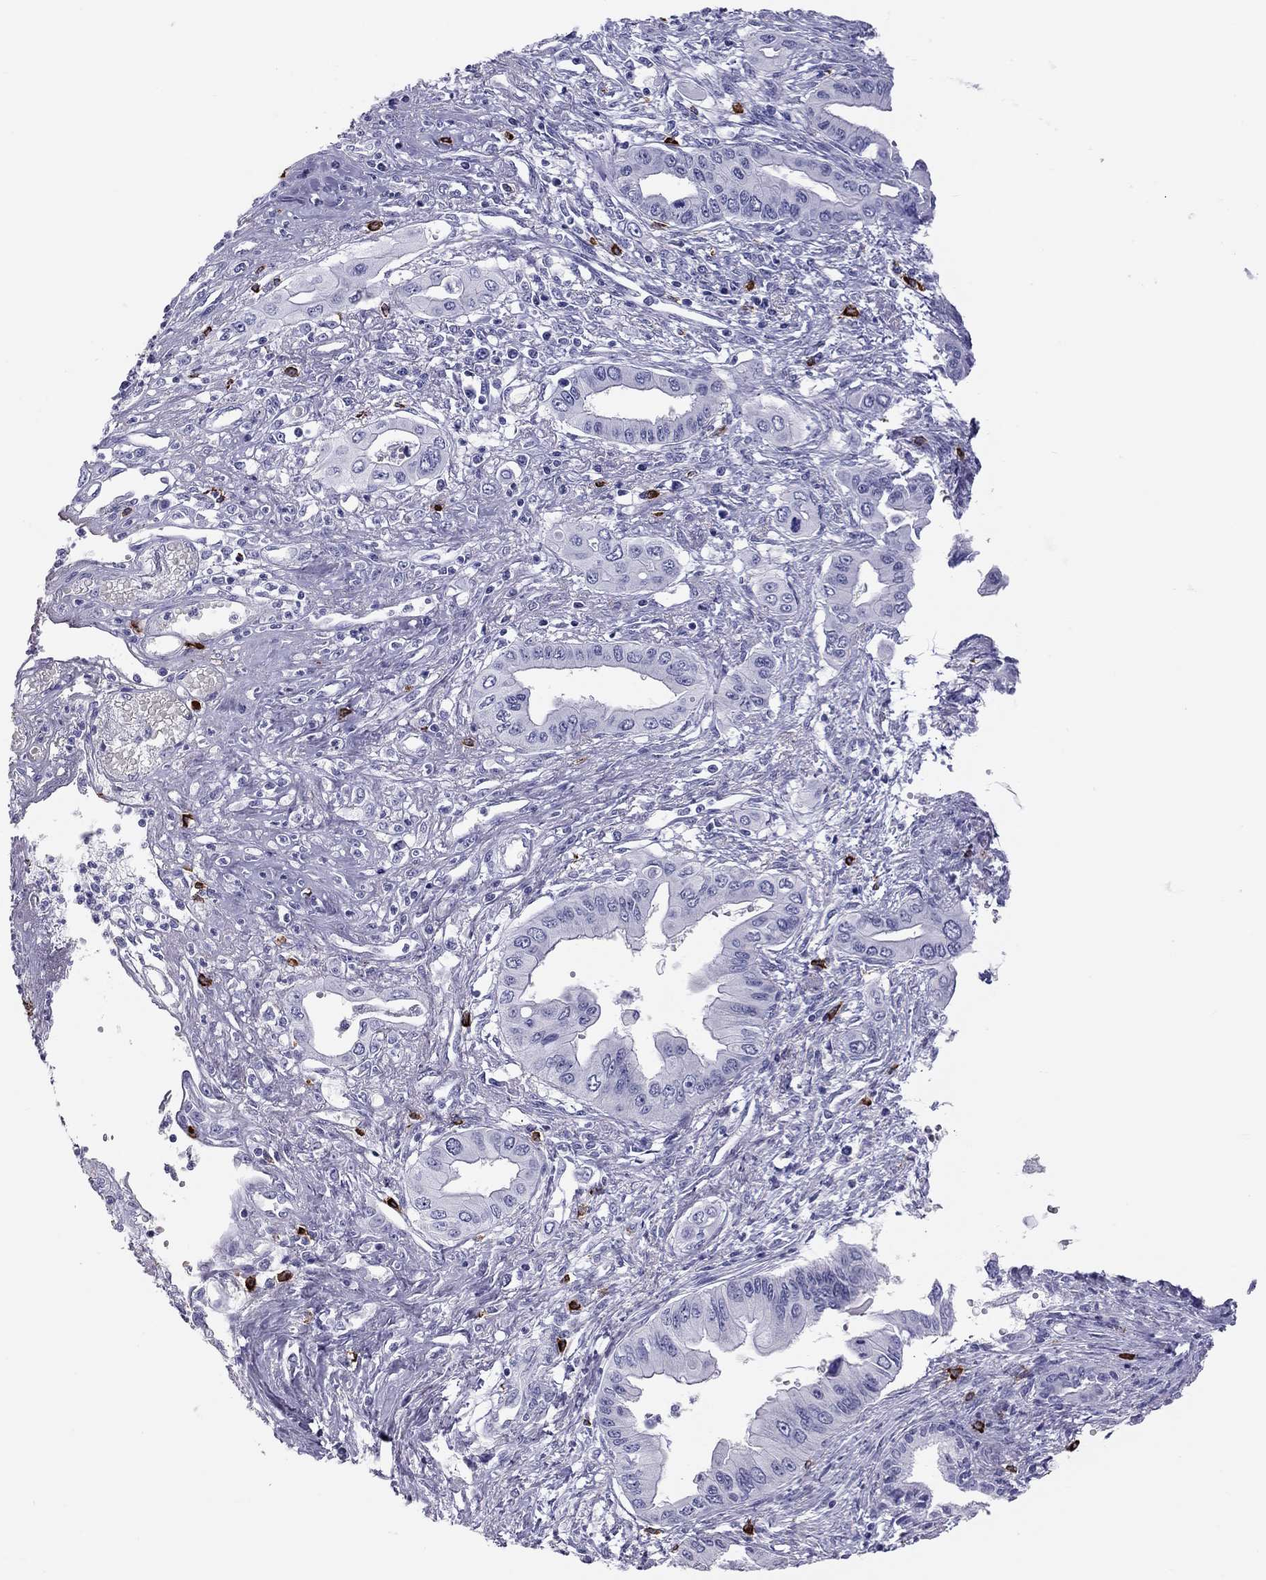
{"staining": {"intensity": "negative", "quantity": "none", "location": "none"}, "tissue": "pancreatic cancer", "cell_type": "Tumor cells", "image_type": "cancer", "snomed": [{"axis": "morphology", "description": "Adenocarcinoma, NOS"}, {"axis": "topography", "description": "Pancreas"}], "caption": "IHC photomicrograph of neoplastic tissue: human adenocarcinoma (pancreatic) stained with DAB shows no significant protein expression in tumor cells.", "gene": "IL17REL", "patient": {"sex": "female", "age": 62}}